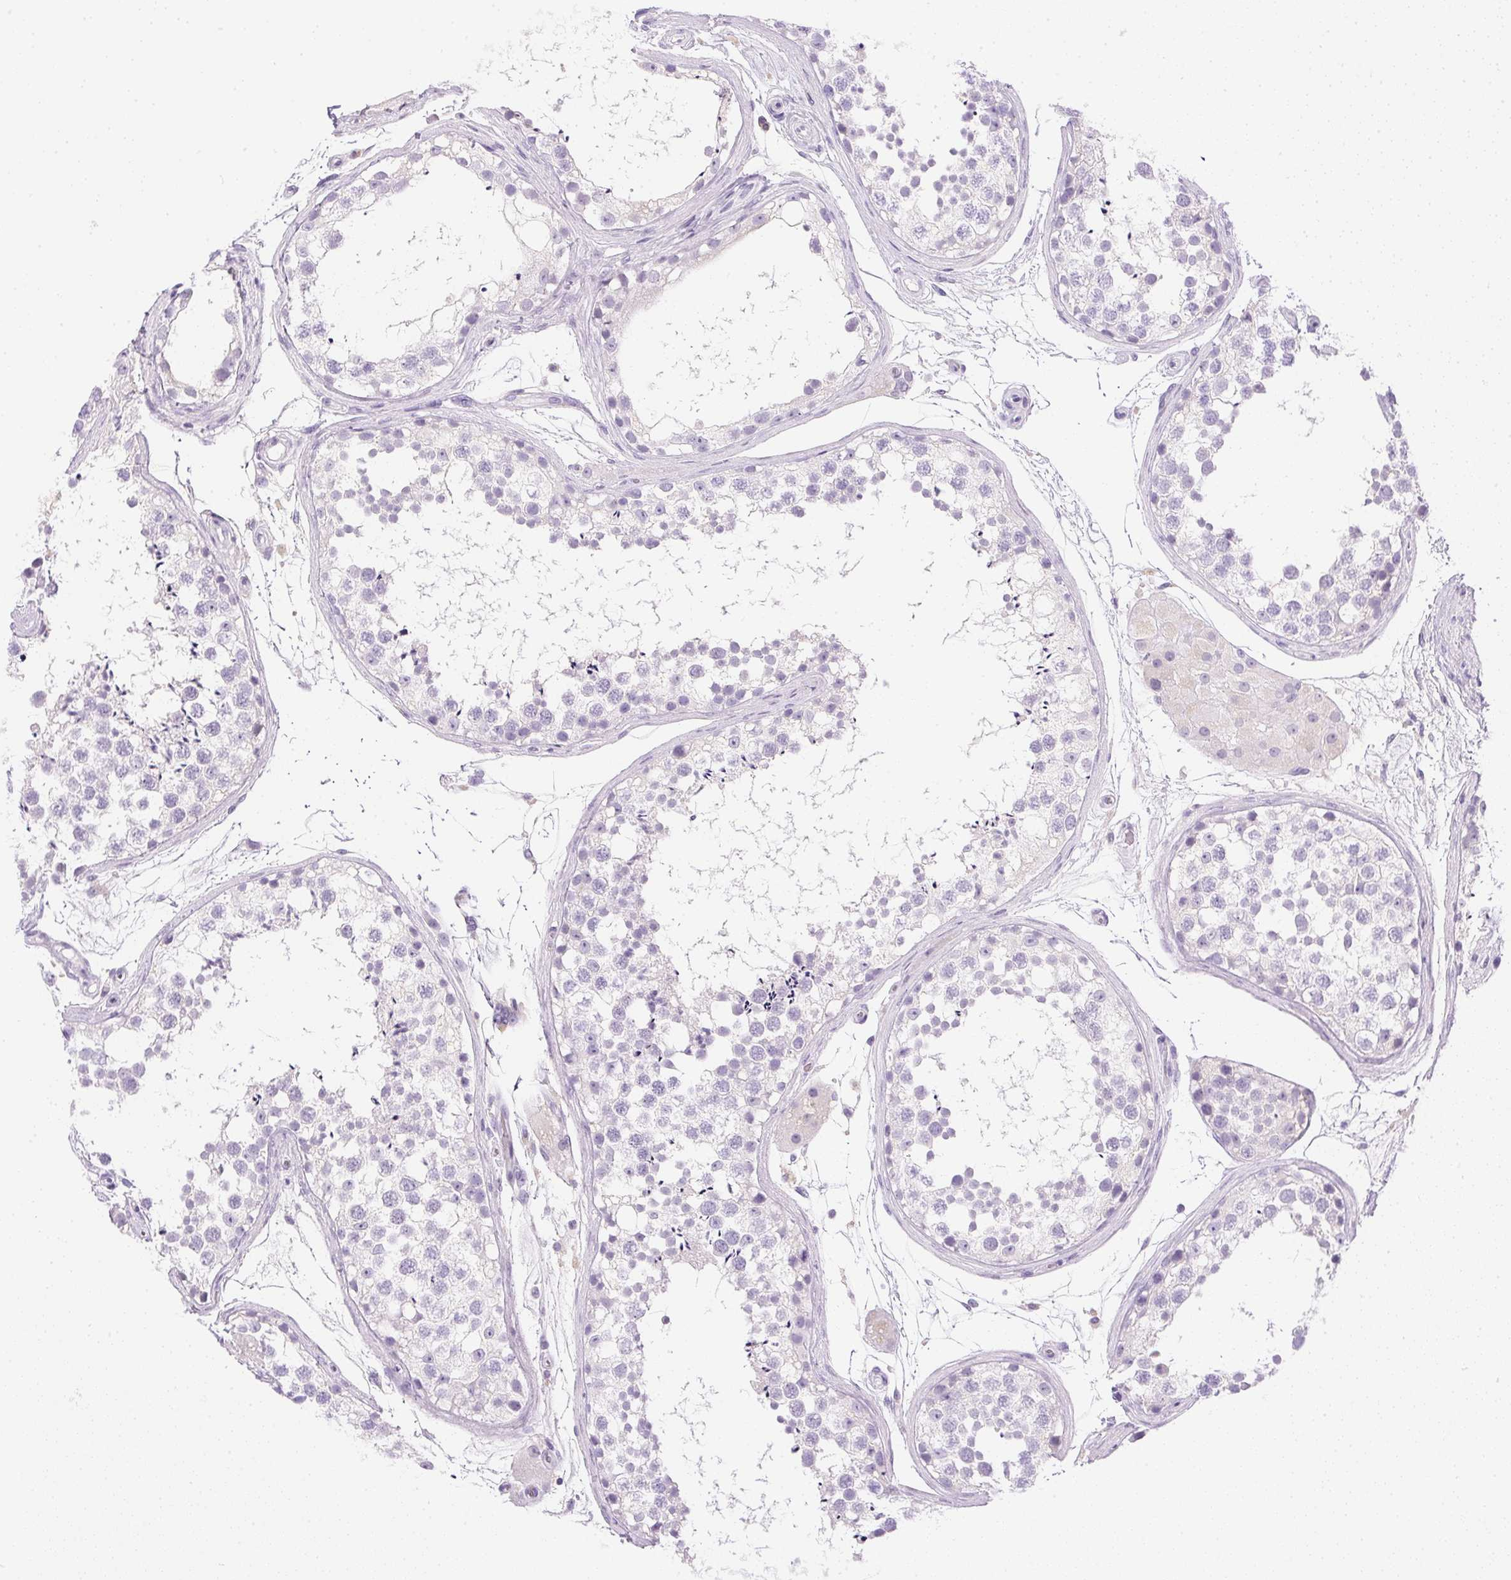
{"staining": {"intensity": "negative", "quantity": "none", "location": "none"}, "tissue": "testis", "cell_type": "Cells in seminiferous ducts", "image_type": "normal", "snomed": [{"axis": "morphology", "description": "Normal tissue, NOS"}, {"axis": "morphology", "description": "Seminoma, NOS"}, {"axis": "topography", "description": "Testis"}], "caption": "Immunohistochemical staining of unremarkable testis displays no significant staining in cells in seminiferous ducts.", "gene": "ATP6V1G3", "patient": {"sex": "male", "age": 65}}